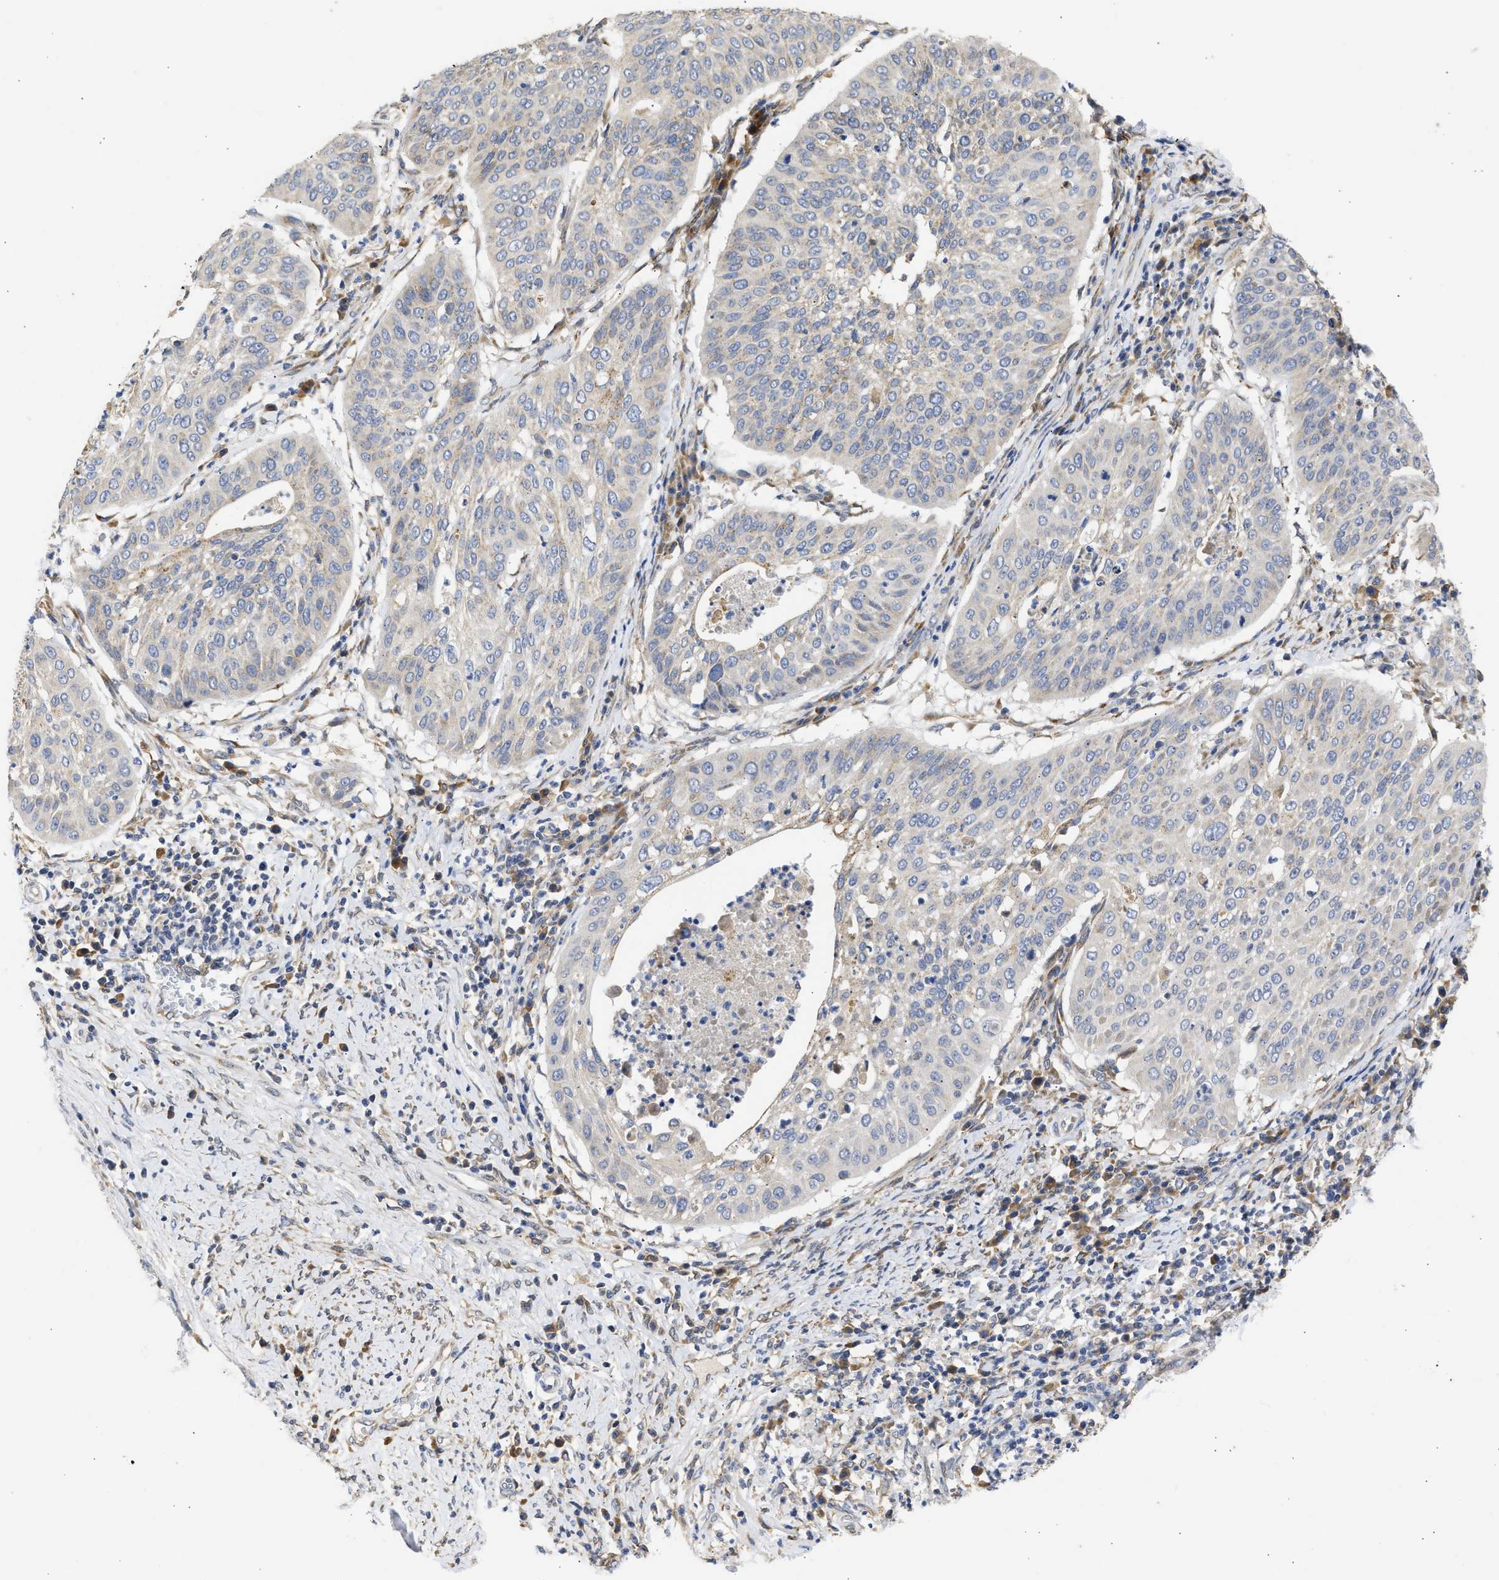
{"staining": {"intensity": "weak", "quantity": "<25%", "location": "cytoplasmic/membranous"}, "tissue": "cervical cancer", "cell_type": "Tumor cells", "image_type": "cancer", "snomed": [{"axis": "morphology", "description": "Normal tissue, NOS"}, {"axis": "morphology", "description": "Squamous cell carcinoma, NOS"}, {"axis": "topography", "description": "Cervix"}], "caption": "An immunohistochemistry image of squamous cell carcinoma (cervical) is shown. There is no staining in tumor cells of squamous cell carcinoma (cervical).", "gene": "TMED1", "patient": {"sex": "female", "age": 39}}